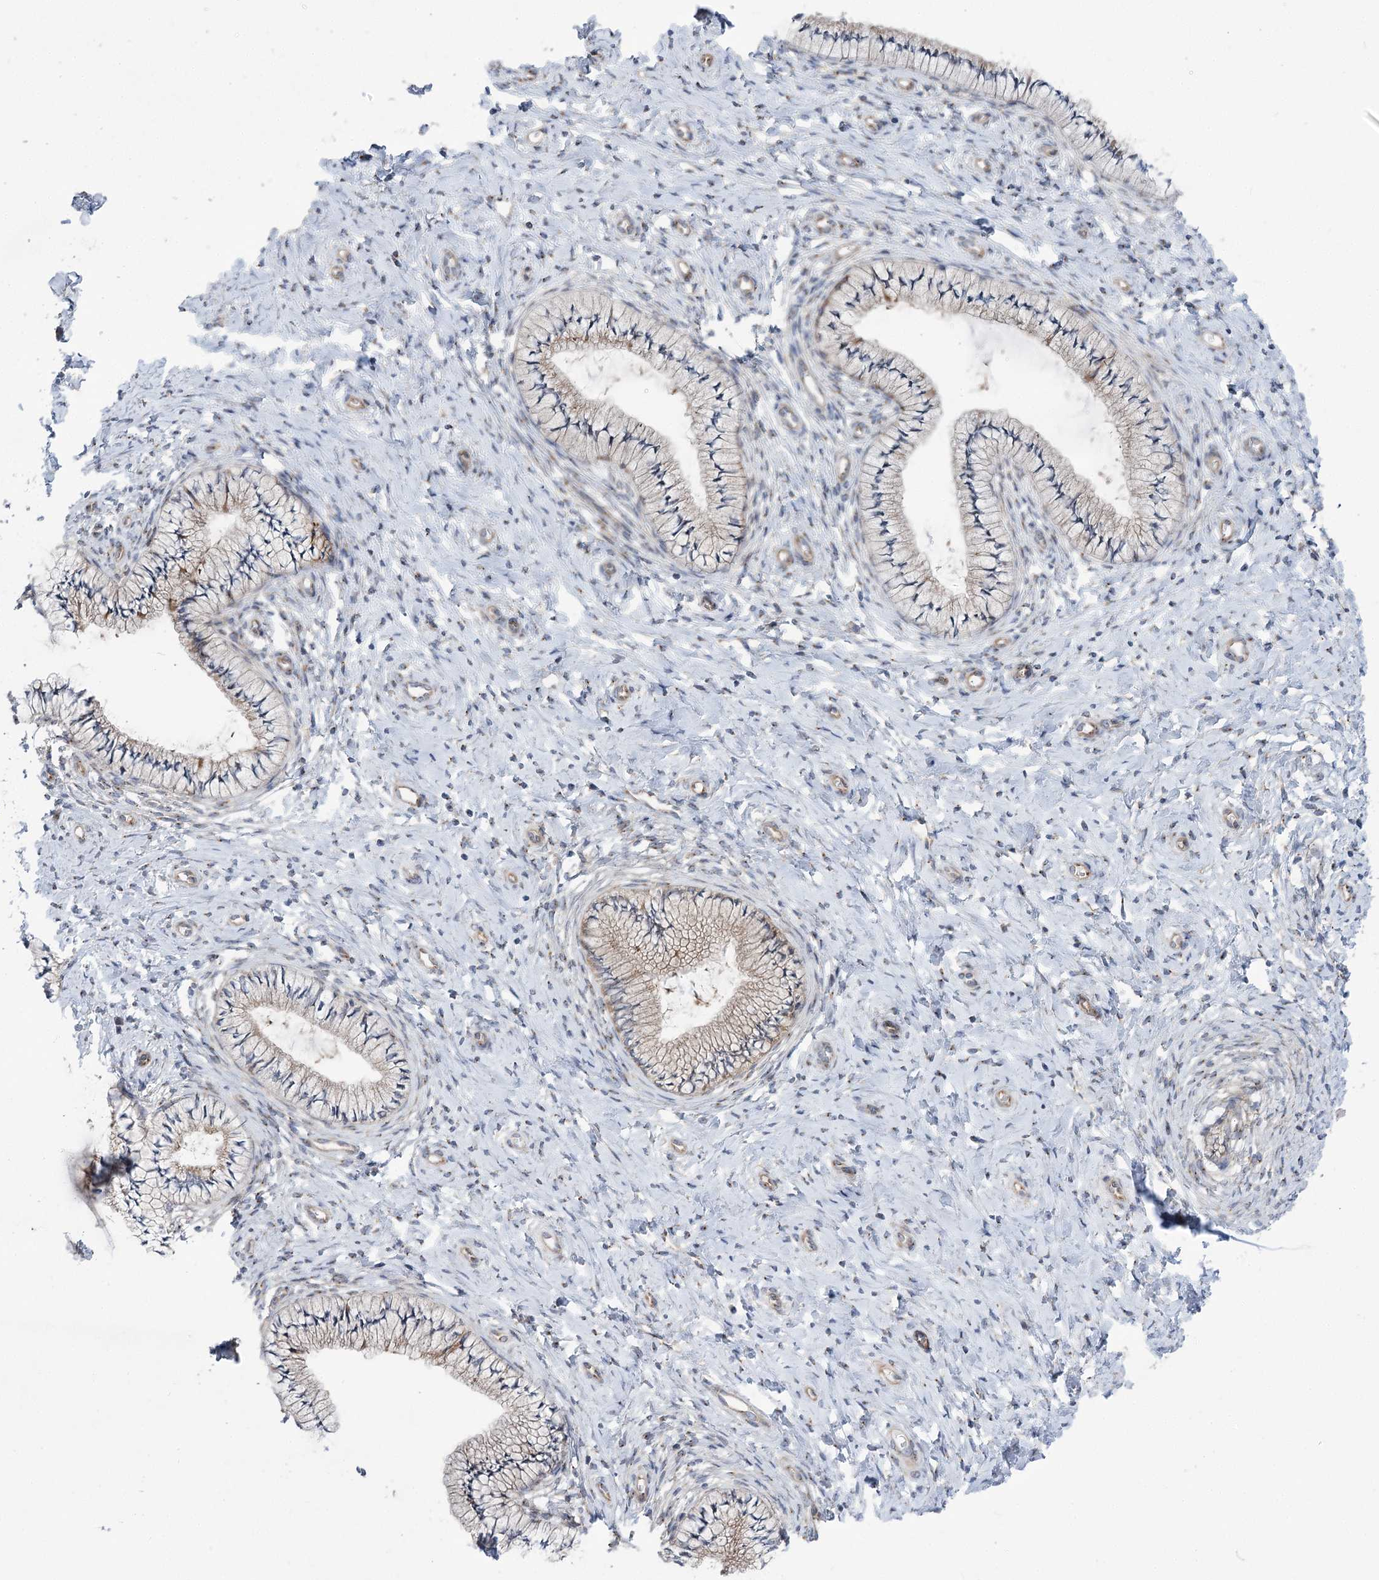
{"staining": {"intensity": "weak", "quantity": "<25%", "location": "cytoplasmic/membranous"}, "tissue": "cervix", "cell_type": "Glandular cells", "image_type": "normal", "snomed": [{"axis": "morphology", "description": "Normal tissue, NOS"}, {"axis": "topography", "description": "Cervix"}], "caption": "Glandular cells are negative for protein expression in normal human cervix. (DAB (3,3'-diaminobenzidine) immunohistochemistry visualized using brightfield microscopy, high magnification).", "gene": "SCN11A", "patient": {"sex": "female", "age": 36}}